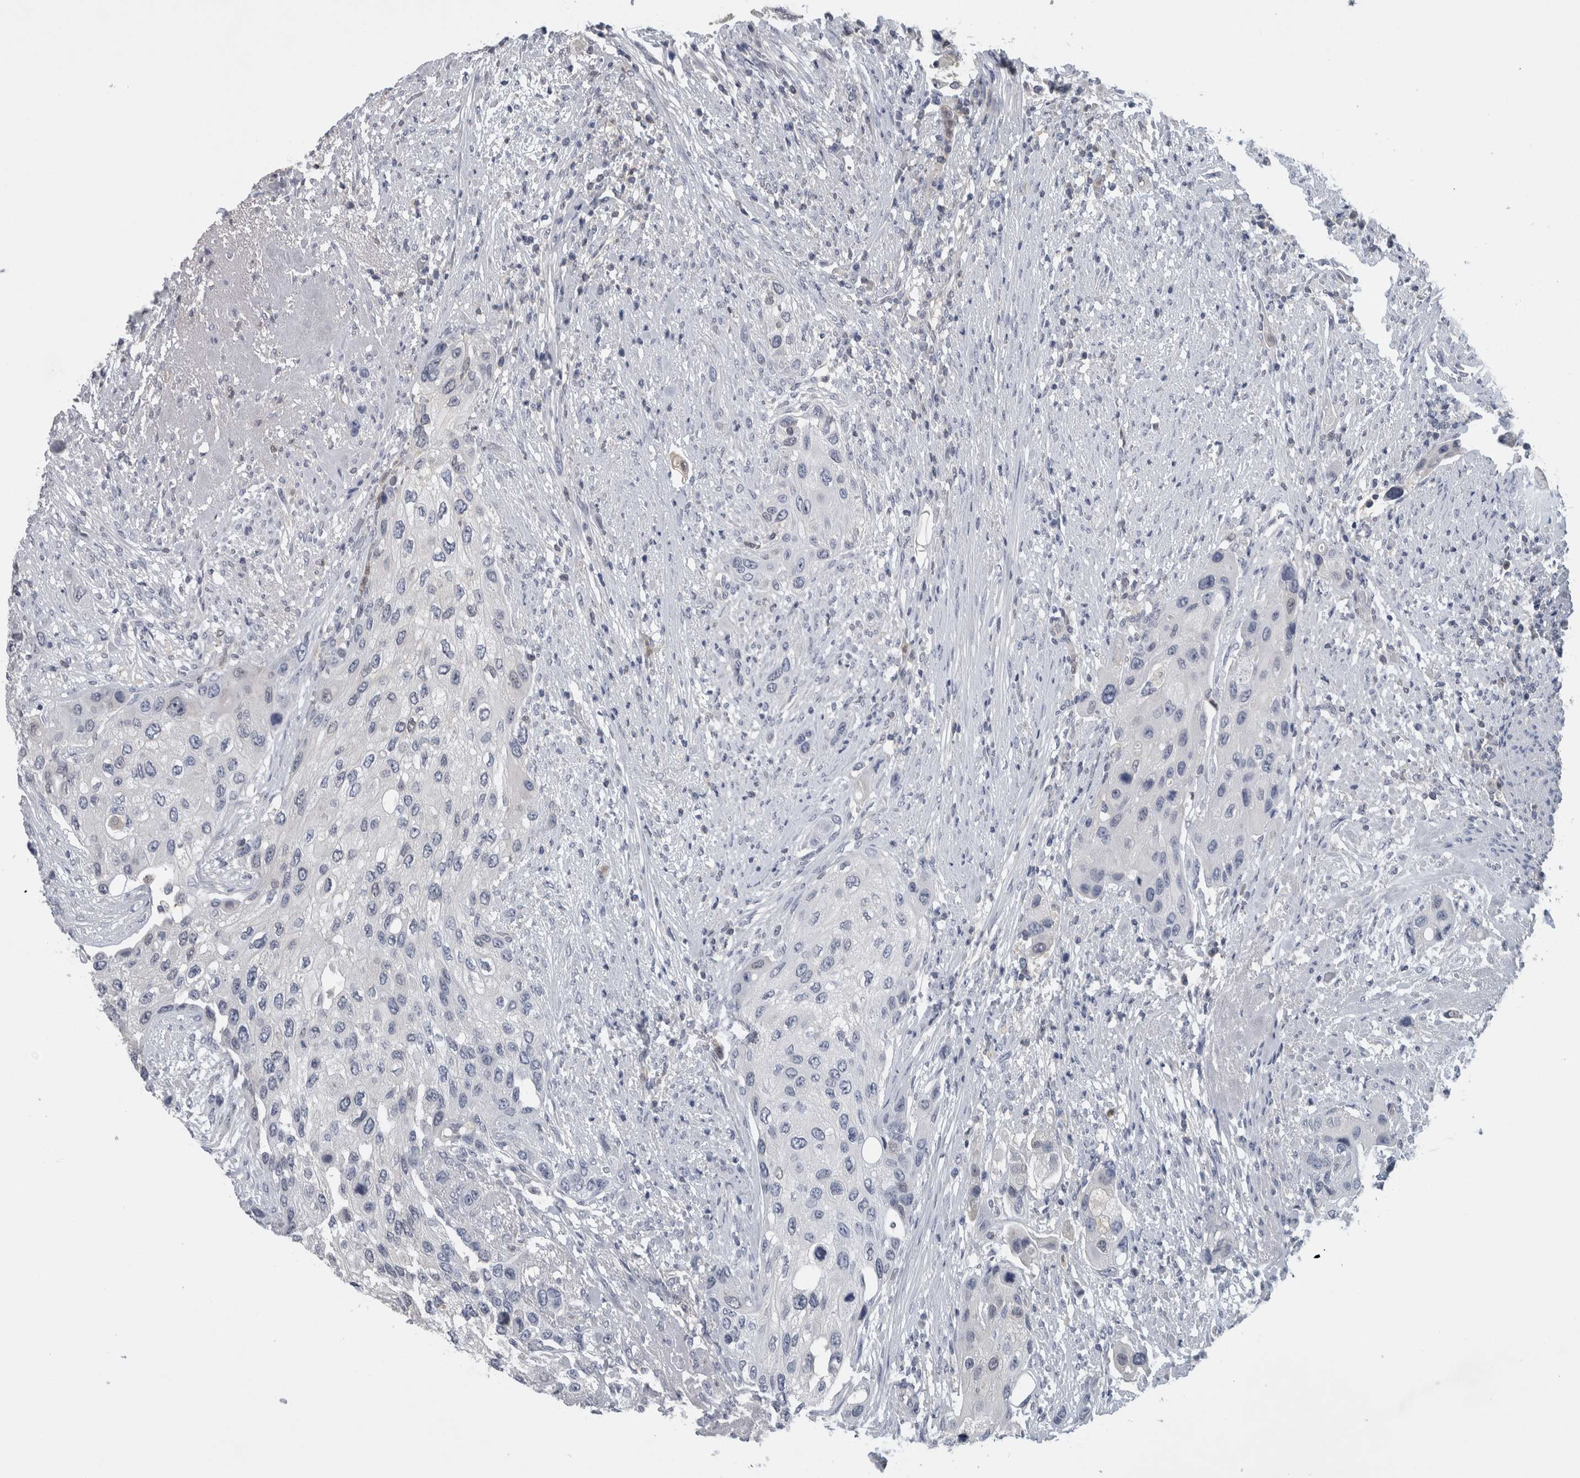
{"staining": {"intensity": "negative", "quantity": "none", "location": "none"}, "tissue": "urothelial cancer", "cell_type": "Tumor cells", "image_type": "cancer", "snomed": [{"axis": "morphology", "description": "Urothelial carcinoma, High grade"}, {"axis": "topography", "description": "Urinary bladder"}], "caption": "DAB immunohistochemical staining of urothelial carcinoma (high-grade) exhibits no significant staining in tumor cells.", "gene": "NAPRT", "patient": {"sex": "female", "age": 56}}